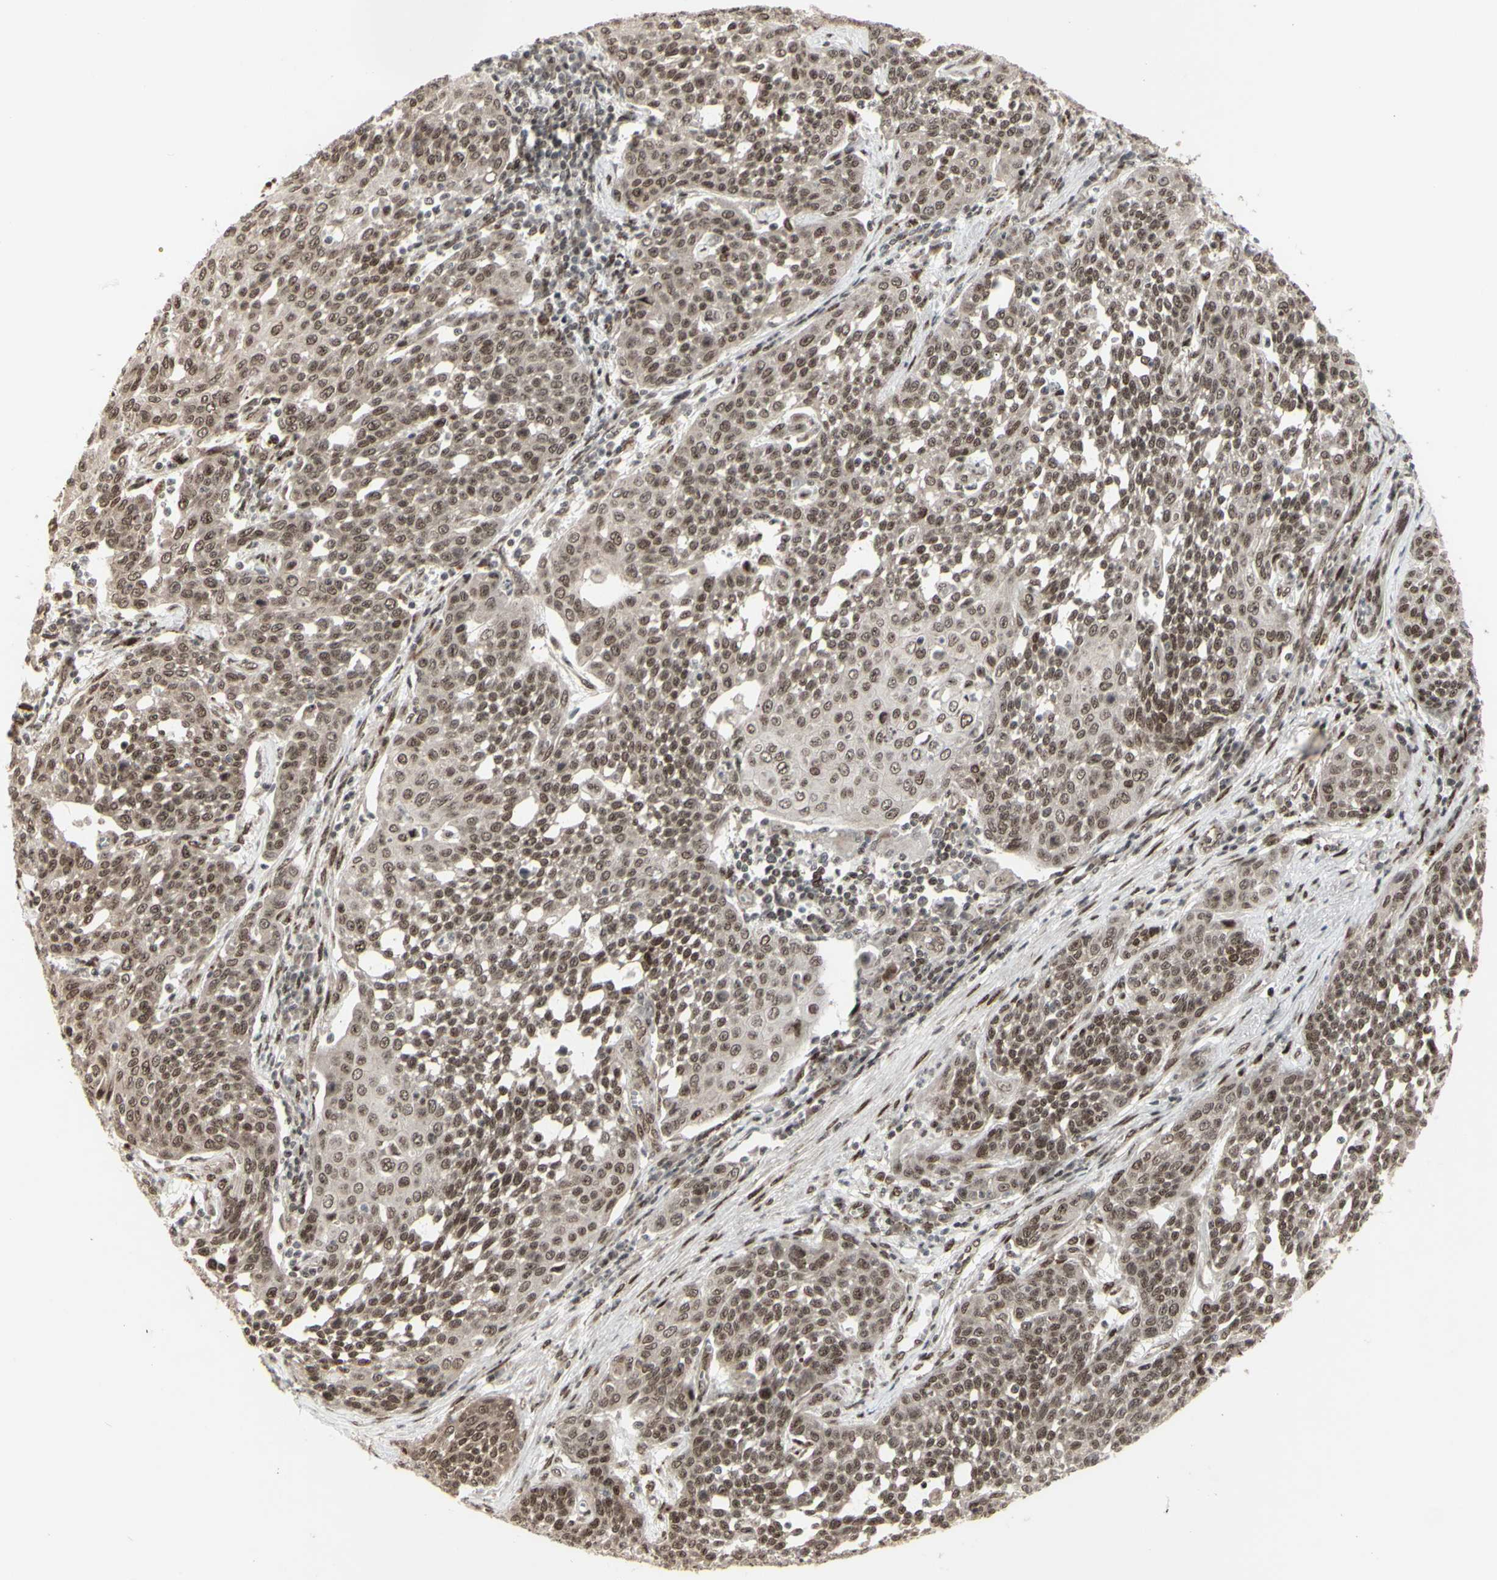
{"staining": {"intensity": "moderate", "quantity": ">75%", "location": "cytoplasmic/membranous,nuclear"}, "tissue": "cervical cancer", "cell_type": "Tumor cells", "image_type": "cancer", "snomed": [{"axis": "morphology", "description": "Squamous cell carcinoma, NOS"}, {"axis": "topography", "description": "Cervix"}], "caption": "An immunohistochemistry image of tumor tissue is shown. Protein staining in brown labels moderate cytoplasmic/membranous and nuclear positivity in cervical squamous cell carcinoma within tumor cells.", "gene": "CBX1", "patient": {"sex": "female", "age": 34}}